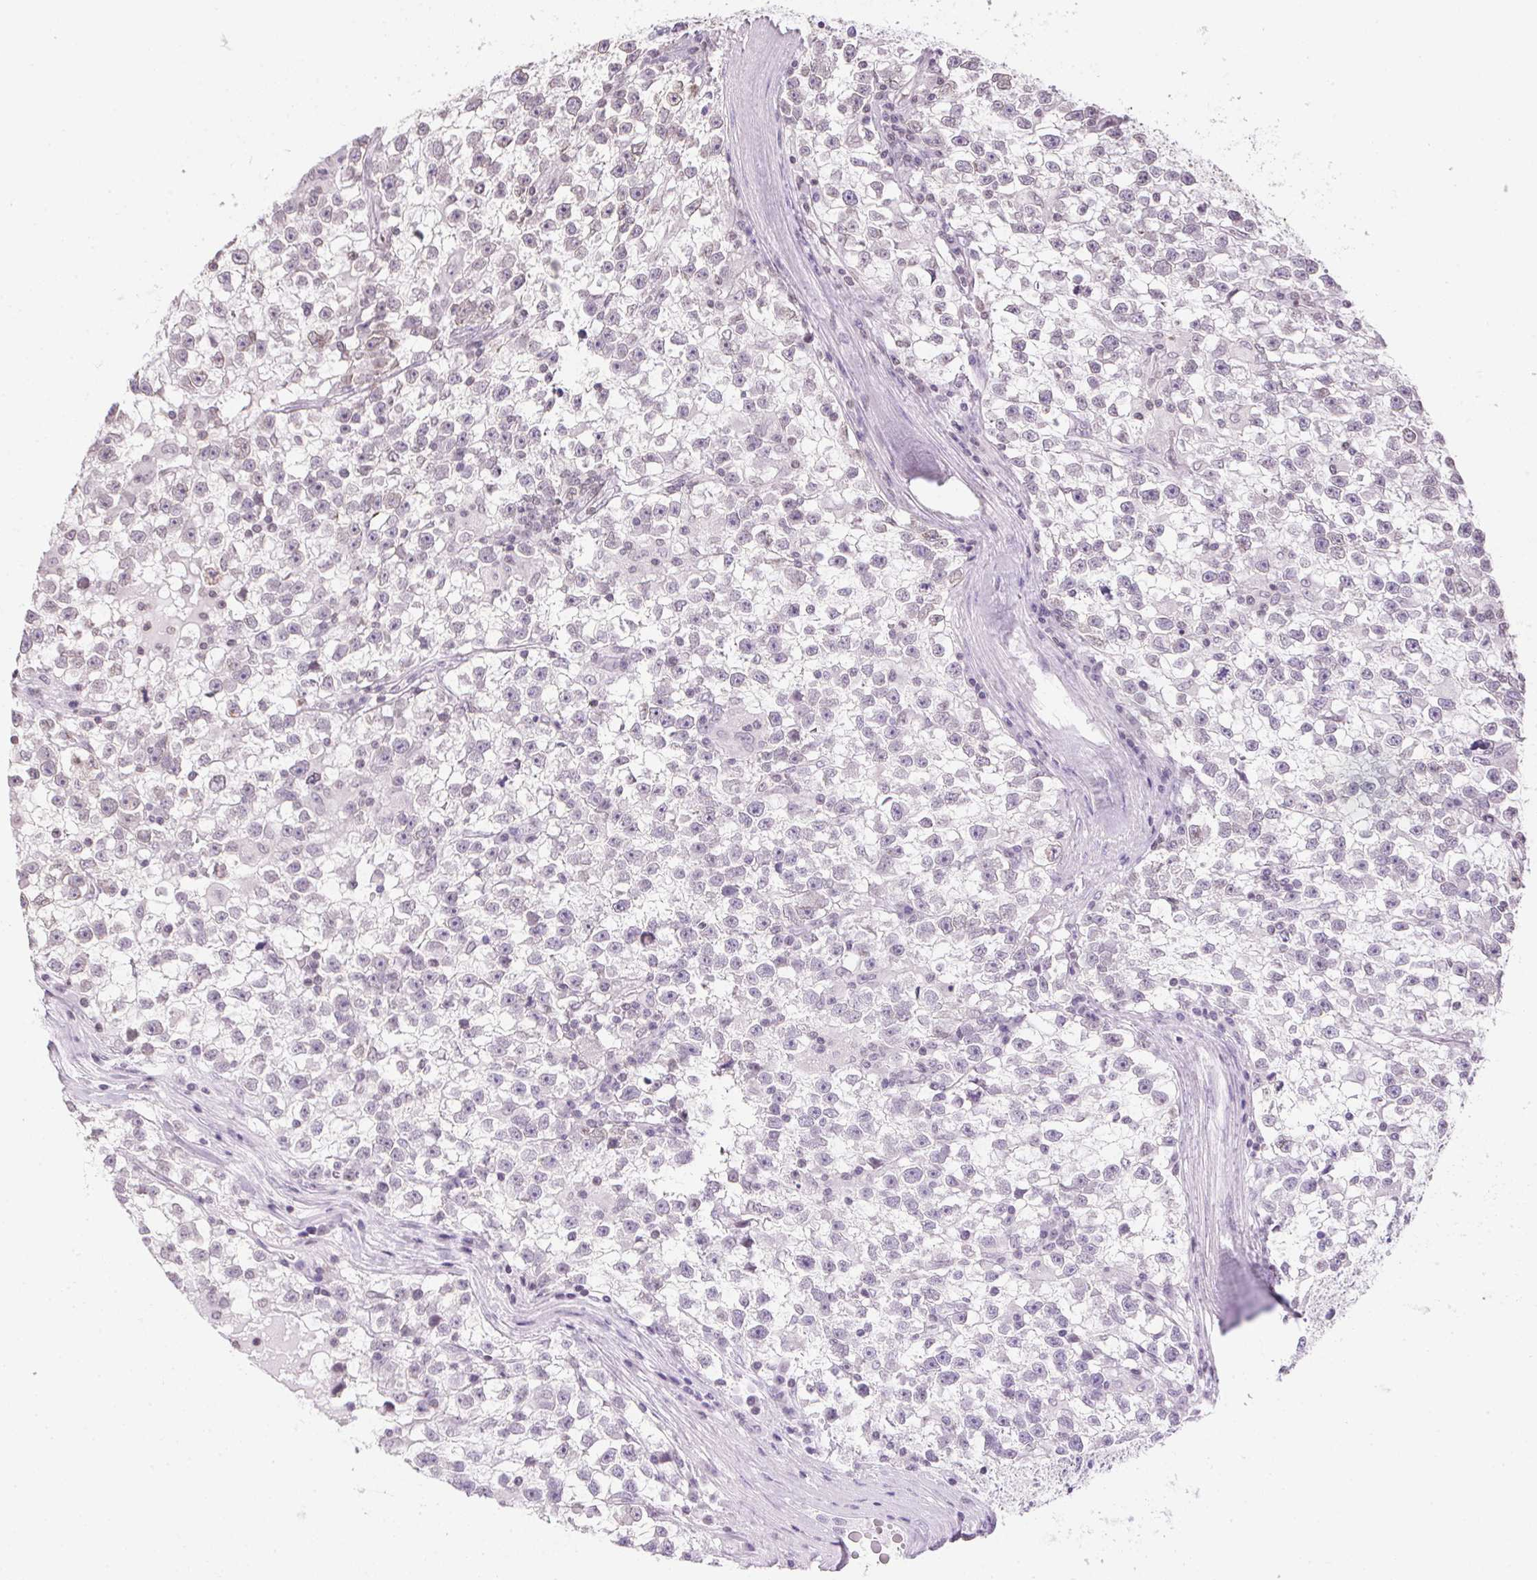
{"staining": {"intensity": "negative", "quantity": "none", "location": "none"}, "tissue": "testis cancer", "cell_type": "Tumor cells", "image_type": "cancer", "snomed": [{"axis": "morphology", "description": "Seminoma, NOS"}, {"axis": "topography", "description": "Testis"}], "caption": "Human testis cancer (seminoma) stained for a protein using IHC shows no expression in tumor cells.", "gene": "PRL", "patient": {"sex": "male", "age": 31}}